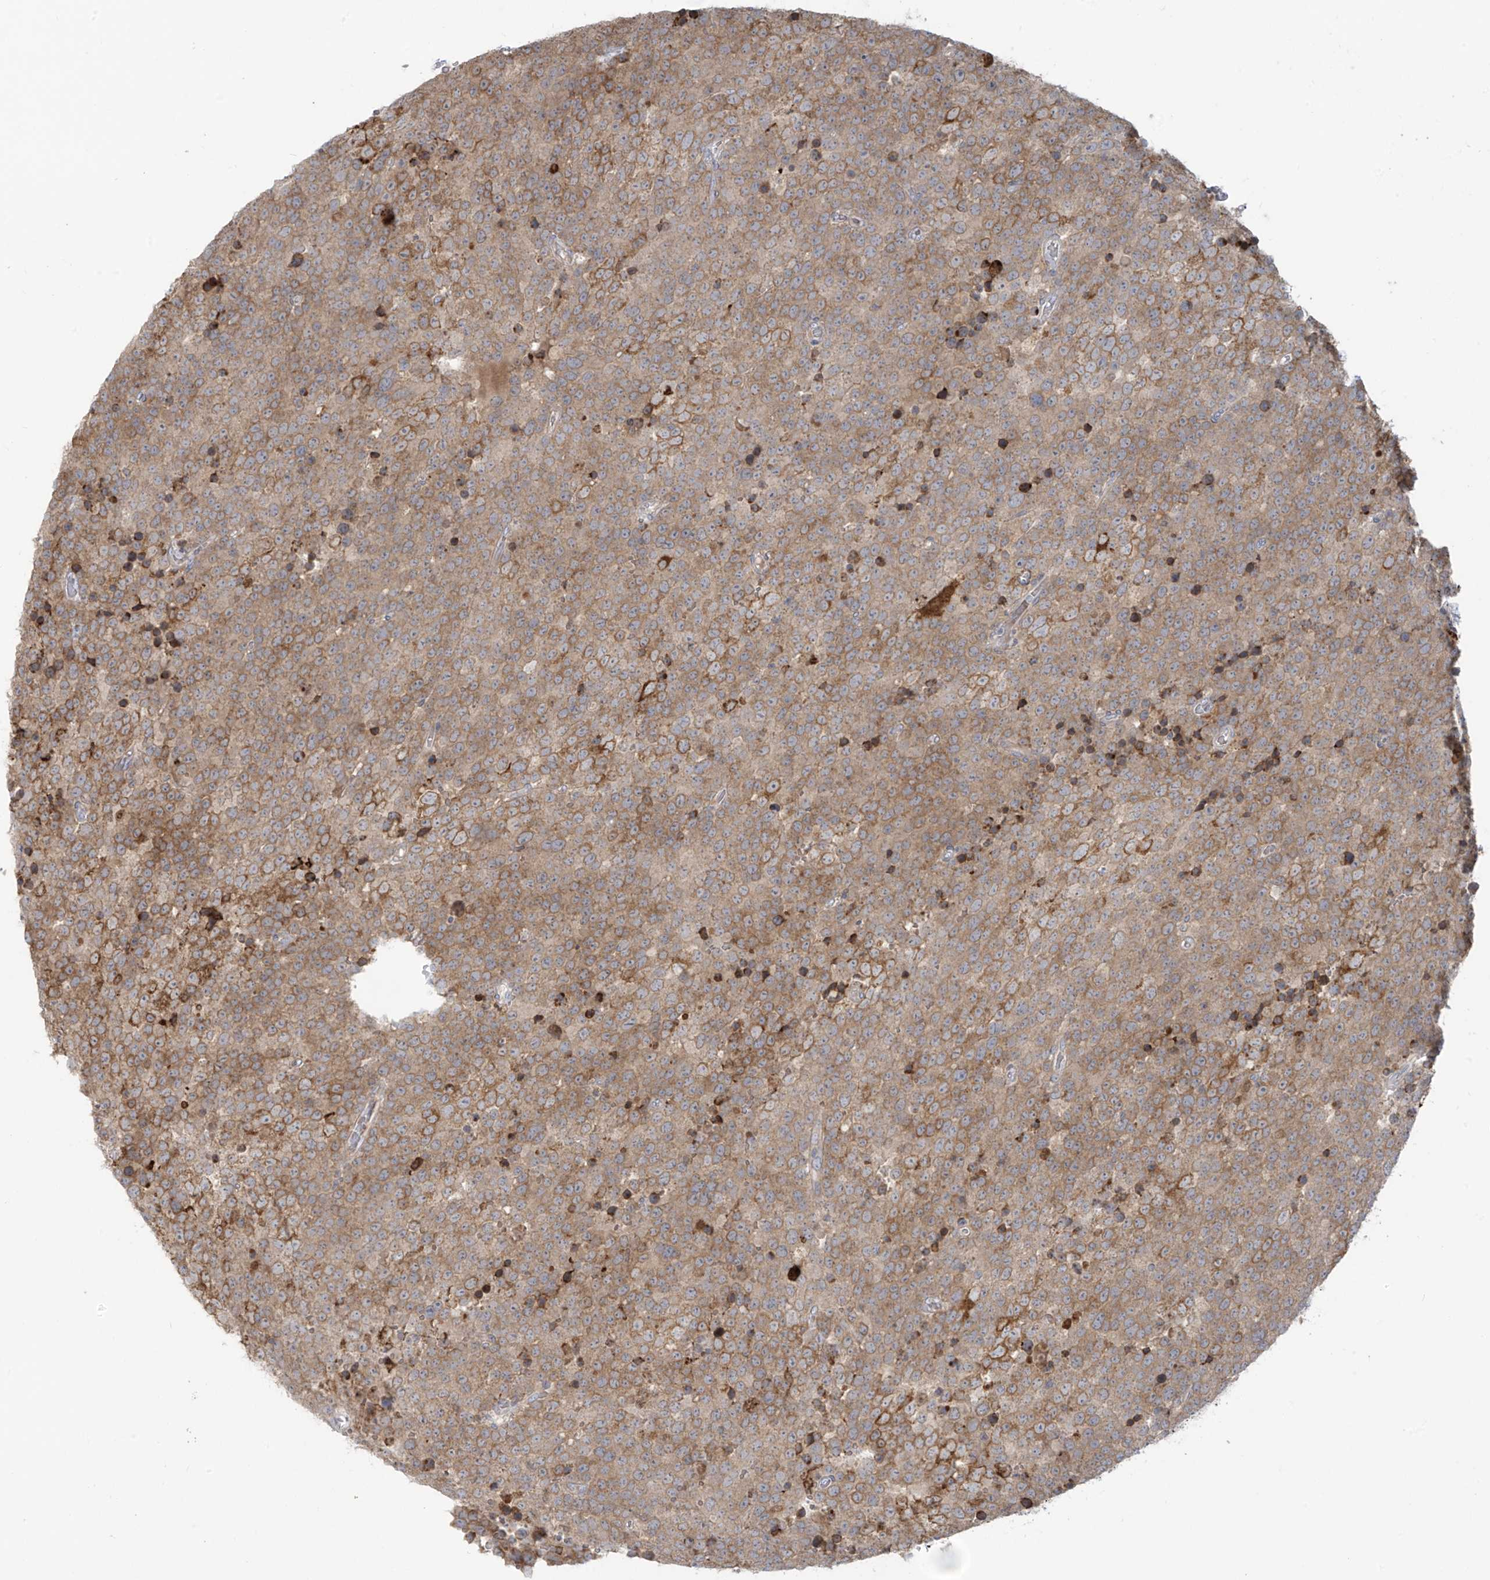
{"staining": {"intensity": "moderate", "quantity": ">75%", "location": "cytoplasmic/membranous"}, "tissue": "testis cancer", "cell_type": "Tumor cells", "image_type": "cancer", "snomed": [{"axis": "morphology", "description": "Seminoma, NOS"}, {"axis": "topography", "description": "Testis"}], "caption": "The micrograph displays immunohistochemical staining of testis cancer. There is moderate cytoplasmic/membranous expression is seen in about >75% of tumor cells.", "gene": "PPAT", "patient": {"sex": "male", "age": 71}}